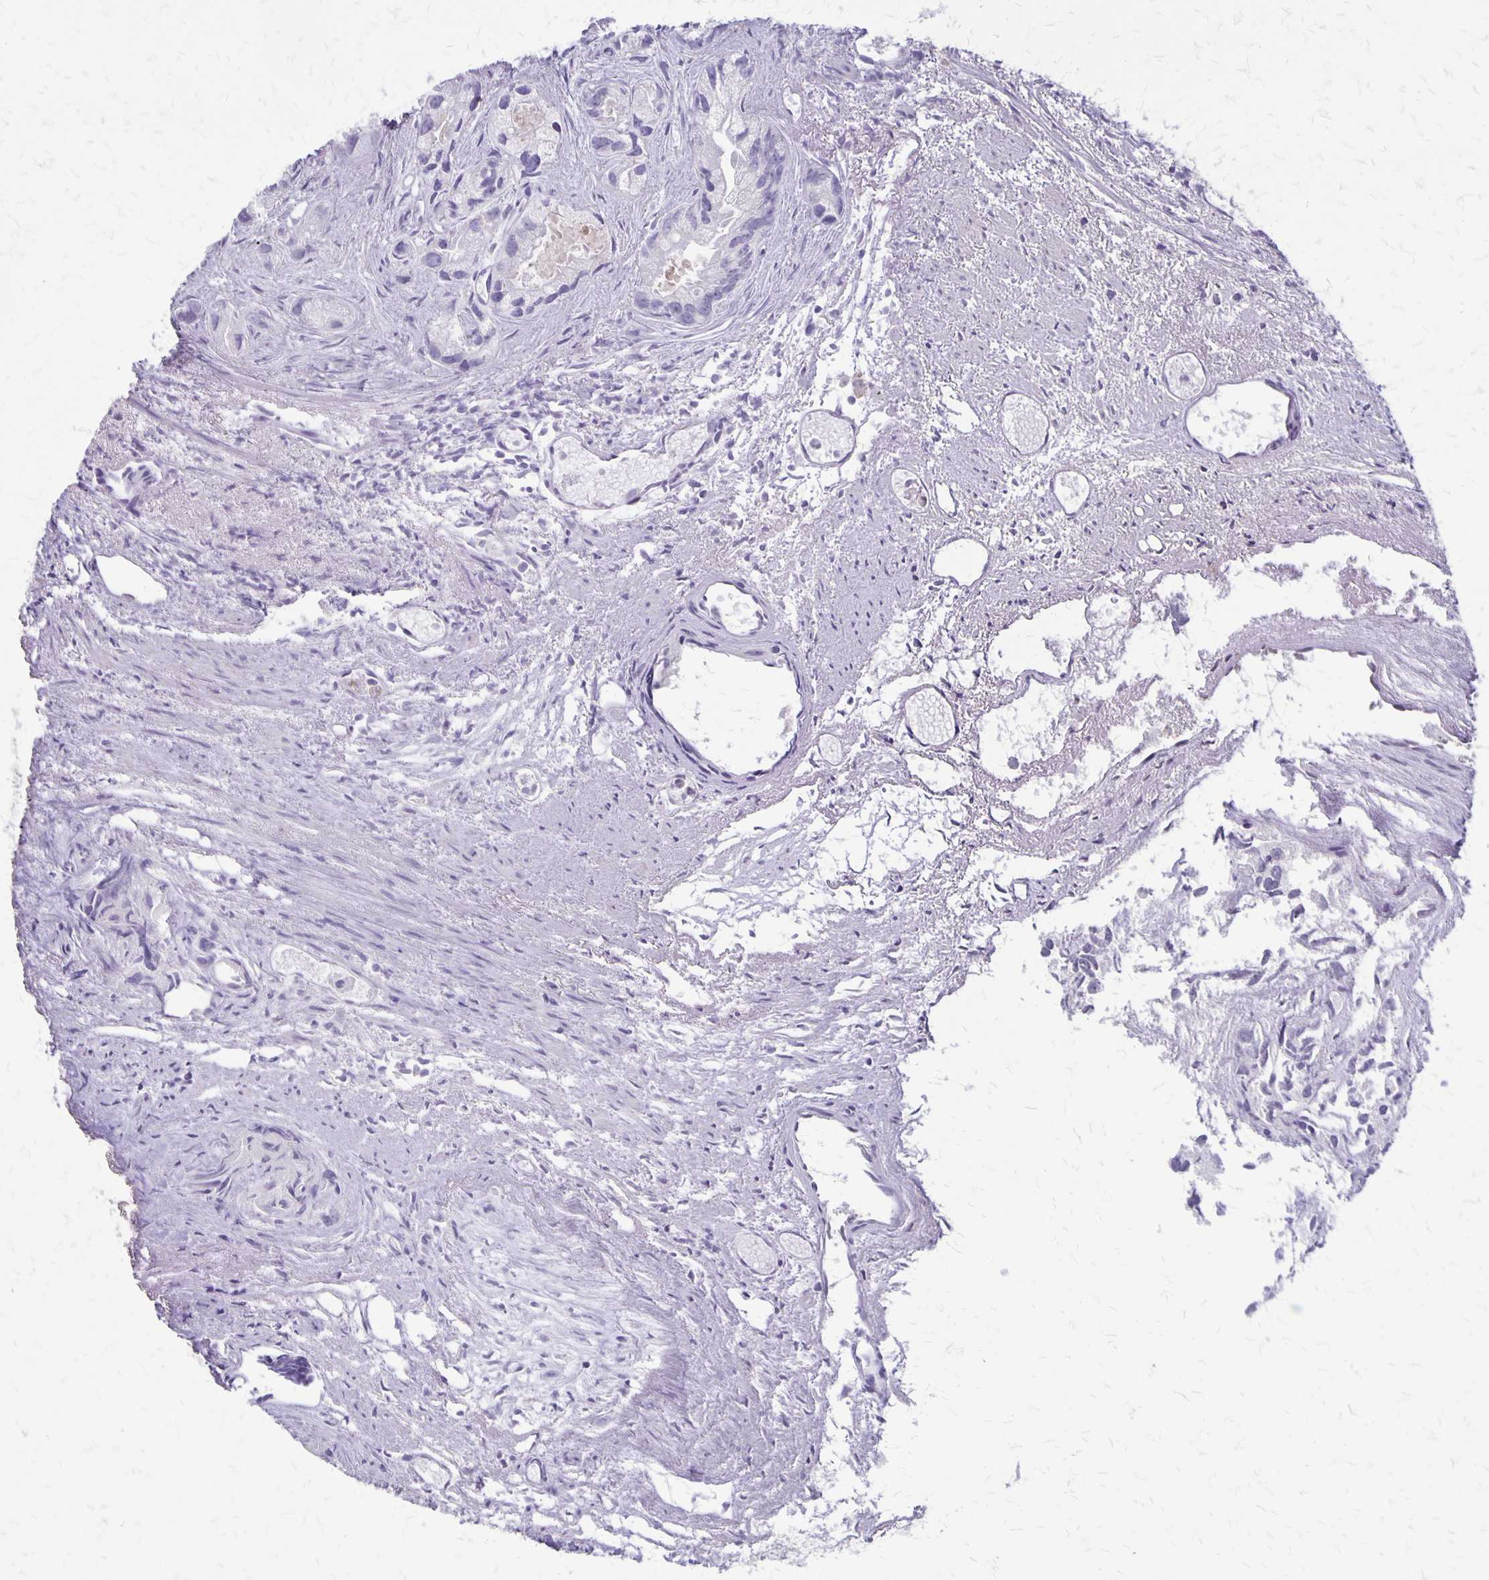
{"staining": {"intensity": "negative", "quantity": "none", "location": "none"}, "tissue": "prostate cancer", "cell_type": "Tumor cells", "image_type": "cancer", "snomed": [{"axis": "morphology", "description": "Adenocarcinoma, High grade"}, {"axis": "topography", "description": "Prostate"}], "caption": "This is a micrograph of immunohistochemistry staining of prostate cancer, which shows no staining in tumor cells. (Immunohistochemistry (ihc), brightfield microscopy, high magnification).", "gene": "SEPTIN5", "patient": {"sex": "male", "age": 84}}